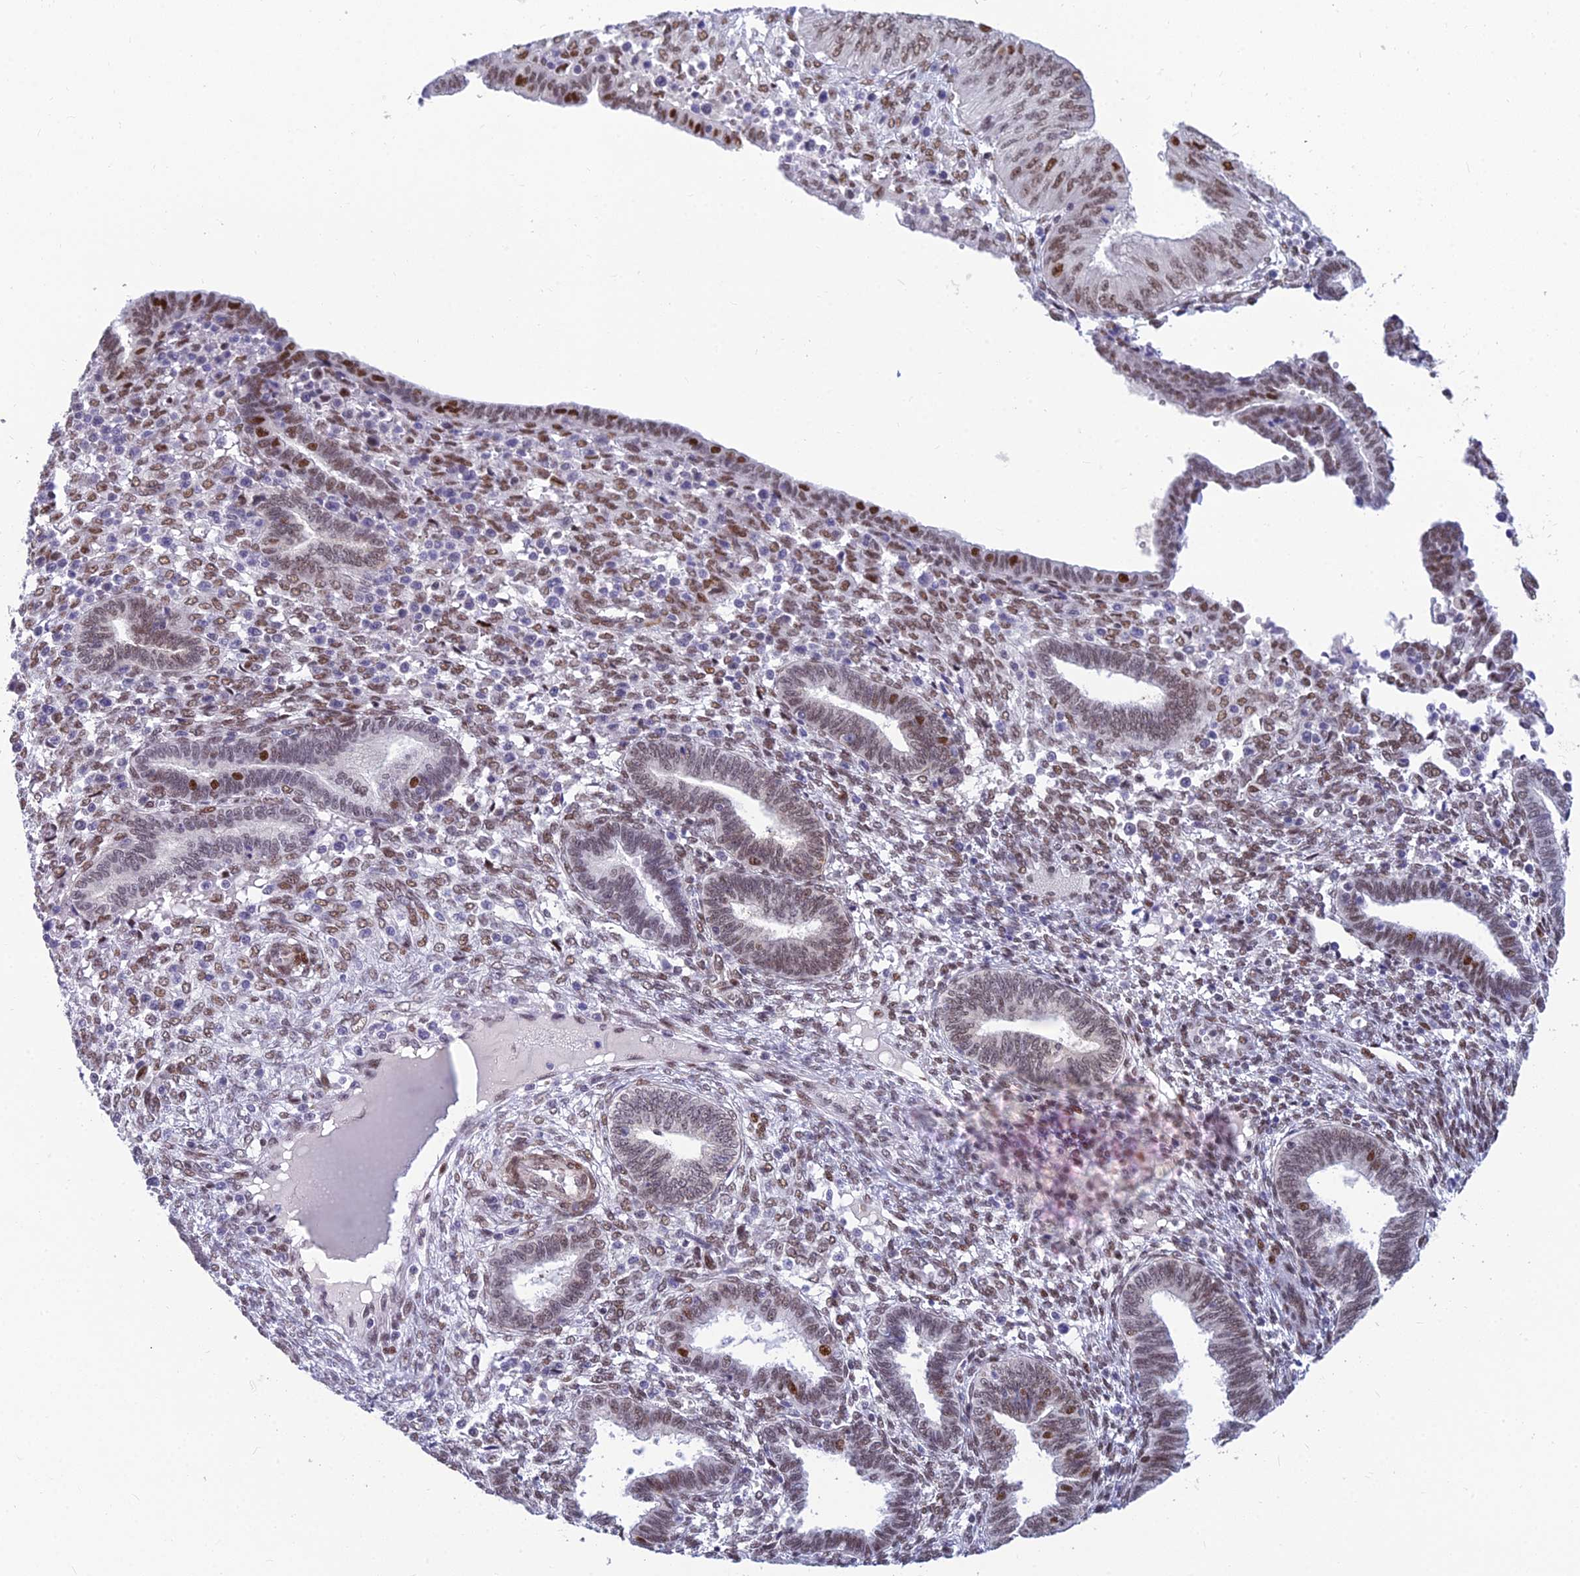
{"staining": {"intensity": "moderate", "quantity": ">75%", "location": "nuclear"}, "tissue": "endometrial cancer", "cell_type": "Tumor cells", "image_type": "cancer", "snomed": [{"axis": "morphology", "description": "Normal tissue, NOS"}, {"axis": "morphology", "description": "Adenocarcinoma, NOS"}, {"axis": "topography", "description": "Endometrium"}], "caption": "Protein expression analysis of human adenocarcinoma (endometrial) reveals moderate nuclear positivity in approximately >75% of tumor cells. (brown staining indicates protein expression, while blue staining denotes nuclei).", "gene": "CLK4", "patient": {"sex": "female", "age": 53}}